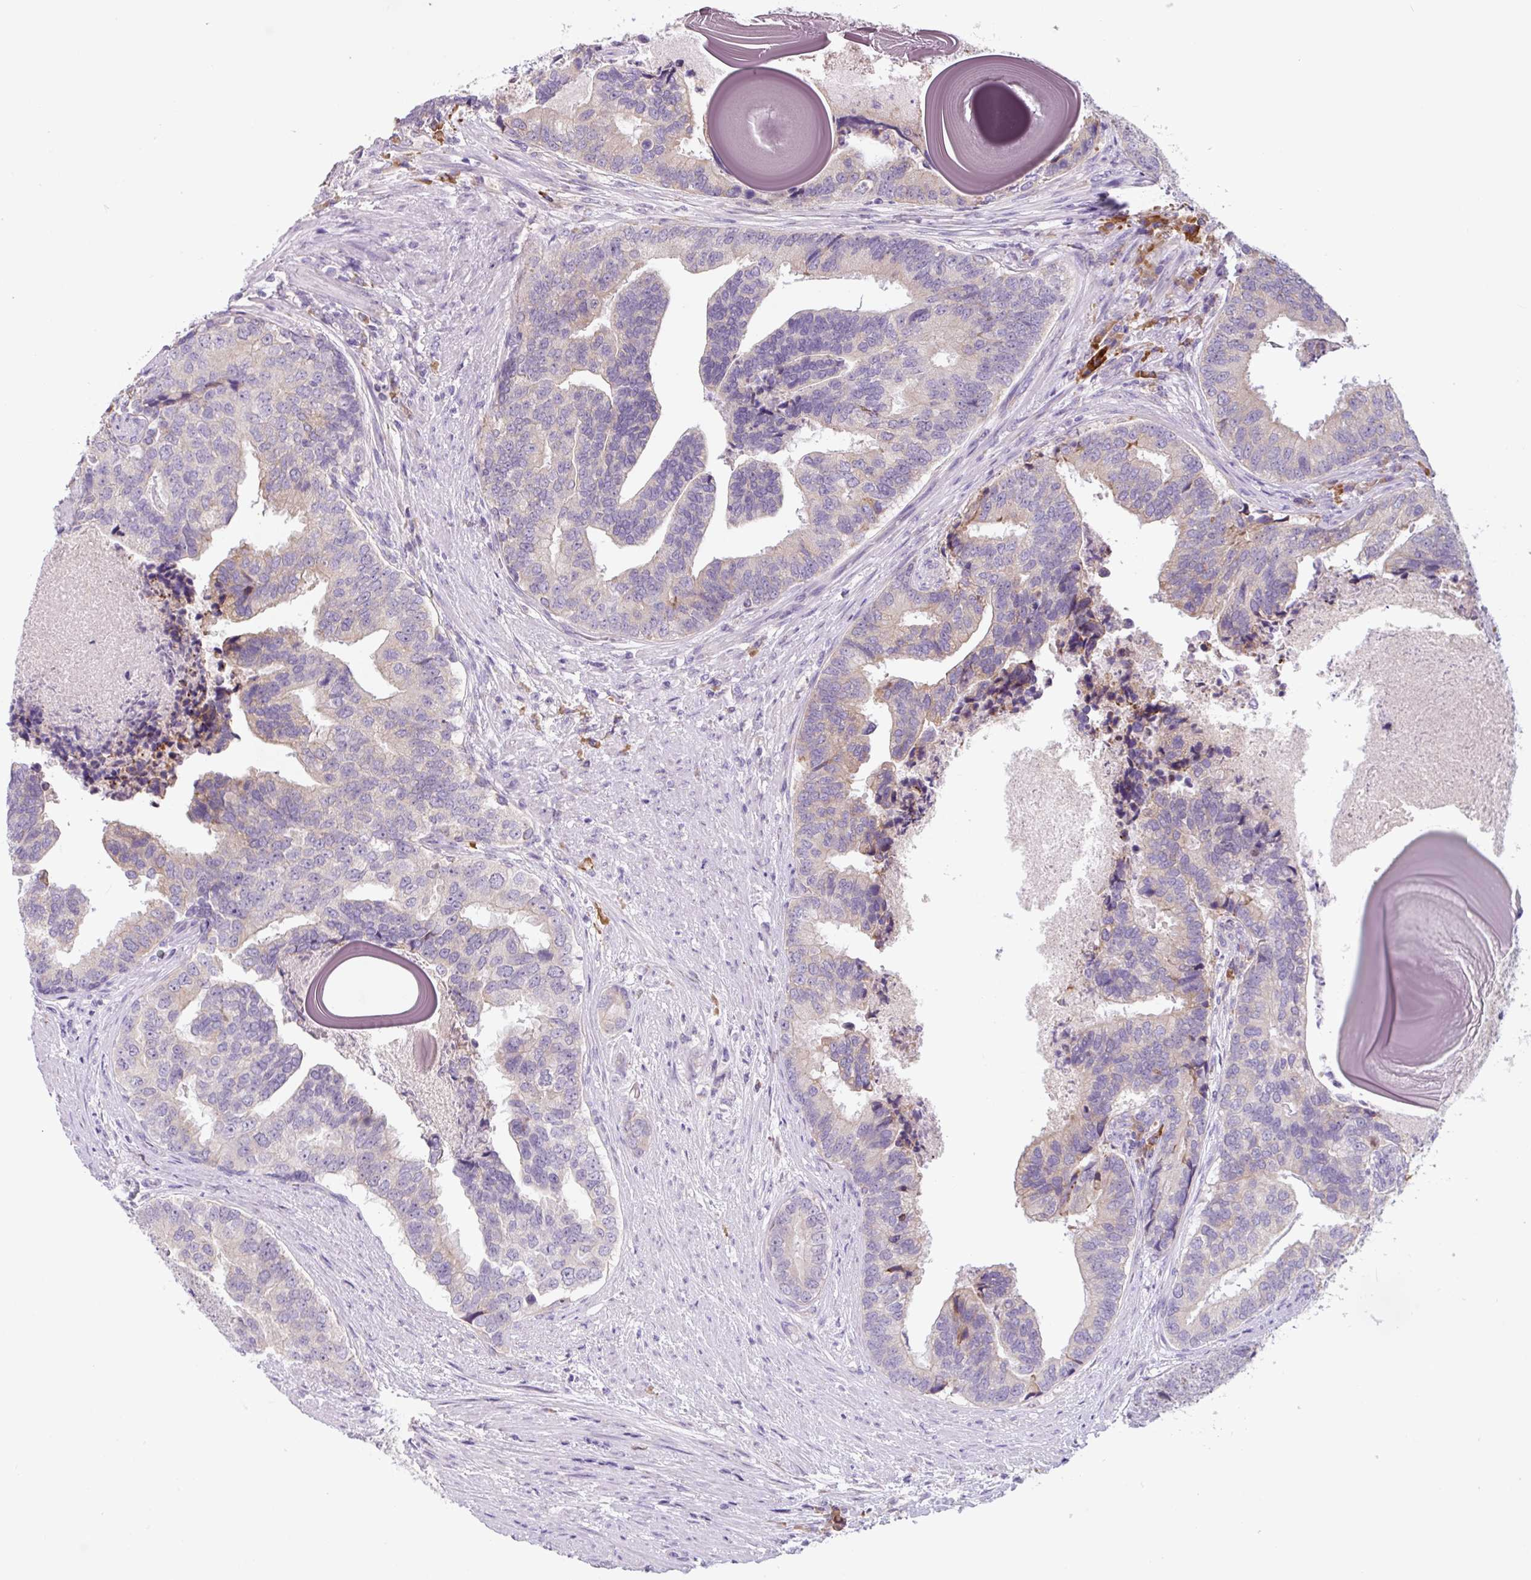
{"staining": {"intensity": "negative", "quantity": "none", "location": "none"}, "tissue": "prostate cancer", "cell_type": "Tumor cells", "image_type": "cancer", "snomed": [{"axis": "morphology", "description": "Adenocarcinoma, High grade"}, {"axis": "topography", "description": "Prostate"}], "caption": "High magnification brightfield microscopy of prostate cancer (adenocarcinoma (high-grade)) stained with DAB (brown) and counterstained with hematoxylin (blue): tumor cells show no significant expression.", "gene": "FZD5", "patient": {"sex": "male", "age": 68}}